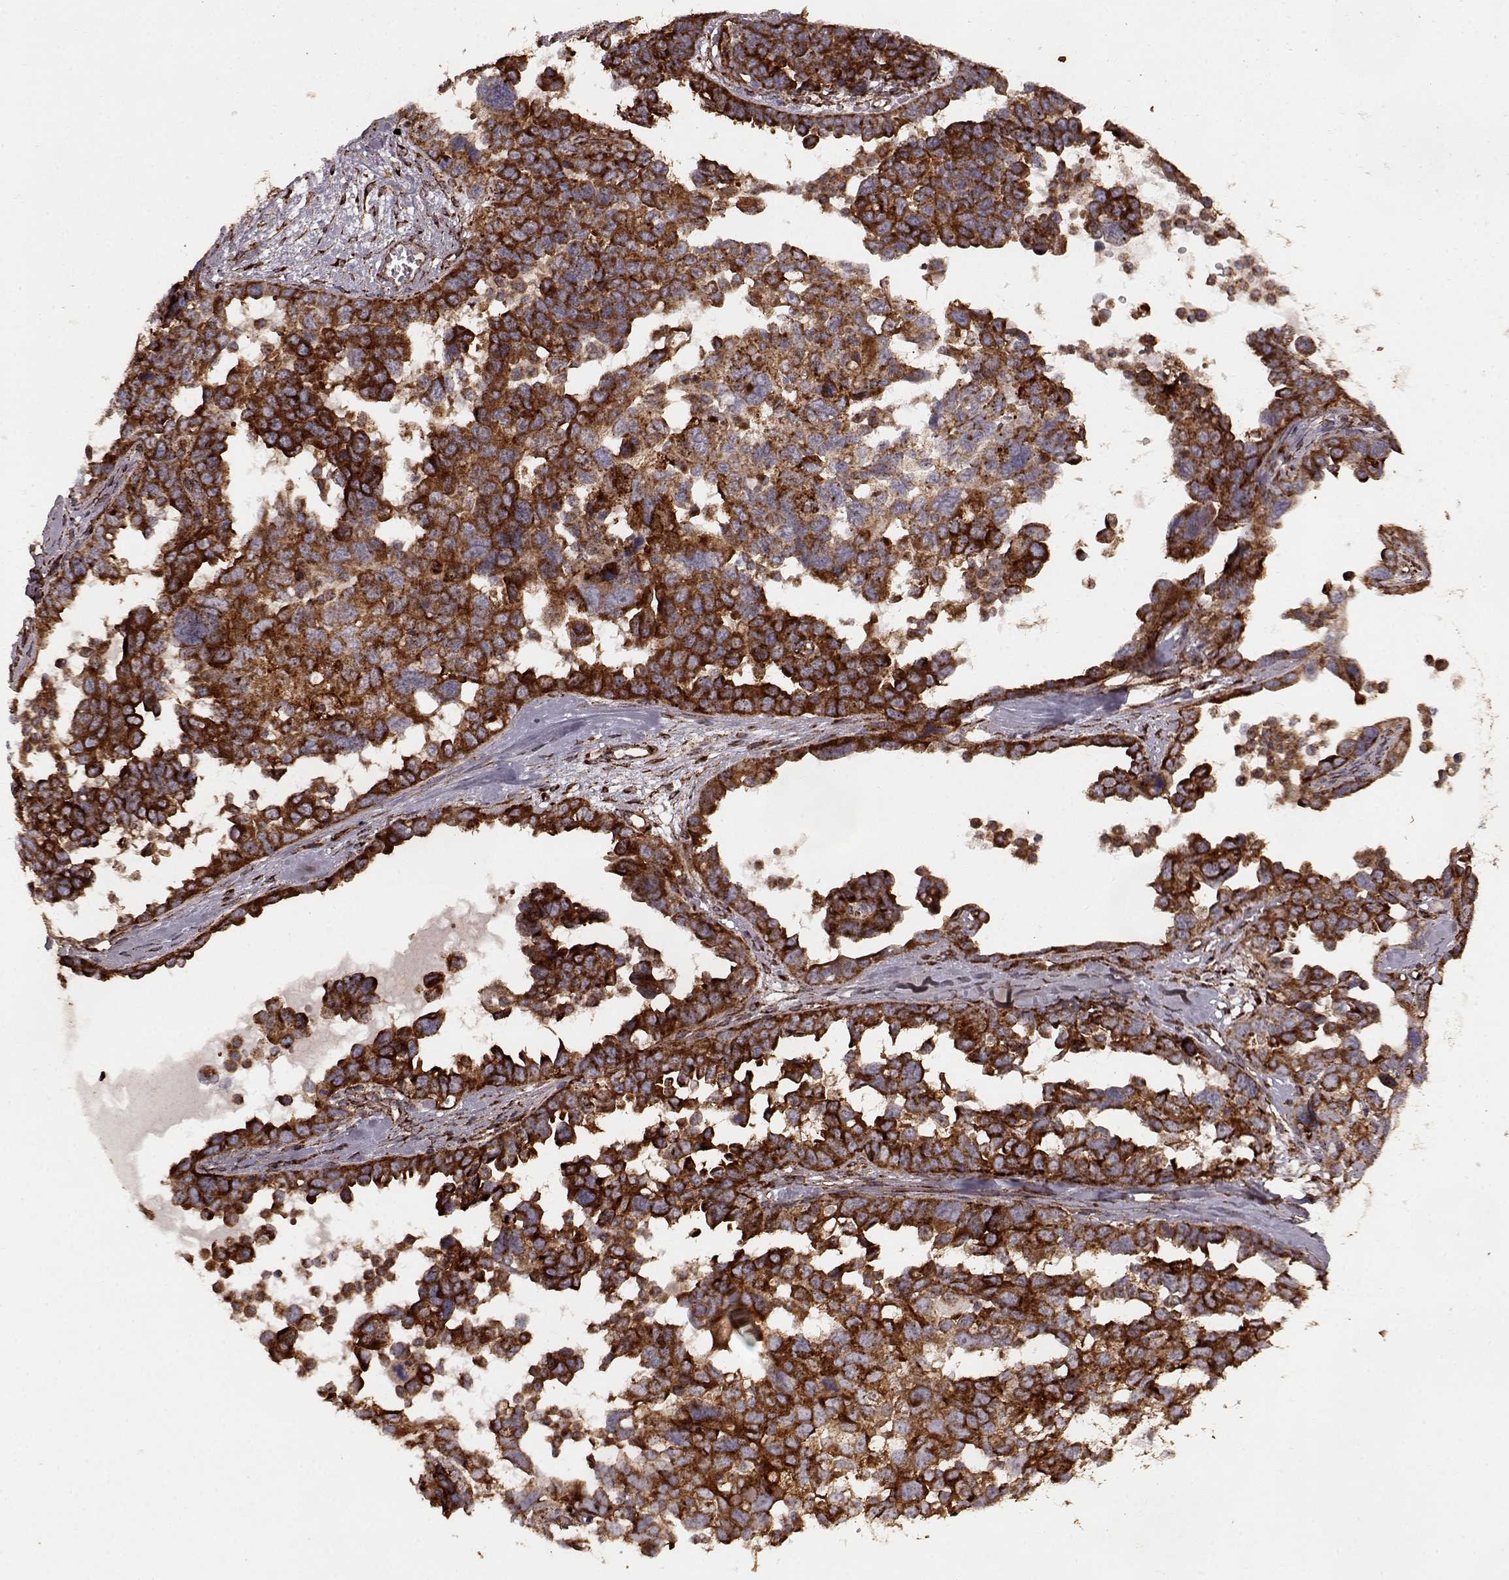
{"staining": {"intensity": "strong", "quantity": ">75%", "location": "cytoplasmic/membranous"}, "tissue": "ovarian cancer", "cell_type": "Tumor cells", "image_type": "cancer", "snomed": [{"axis": "morphology", "description": "Cystadenocarcinoma, serous, NOS"}, {"axis": "topography", "description": "Ovary"}], "caption": "About >75% of tumor cells in human ovarian cancer (serous cystadenocarcinoma) show strong cytoplasmic/membranous protein staining as visualized by brown immunohistochemical staining.", "gene": "FXN", "patient": {"sex": "female", "age": 69}}